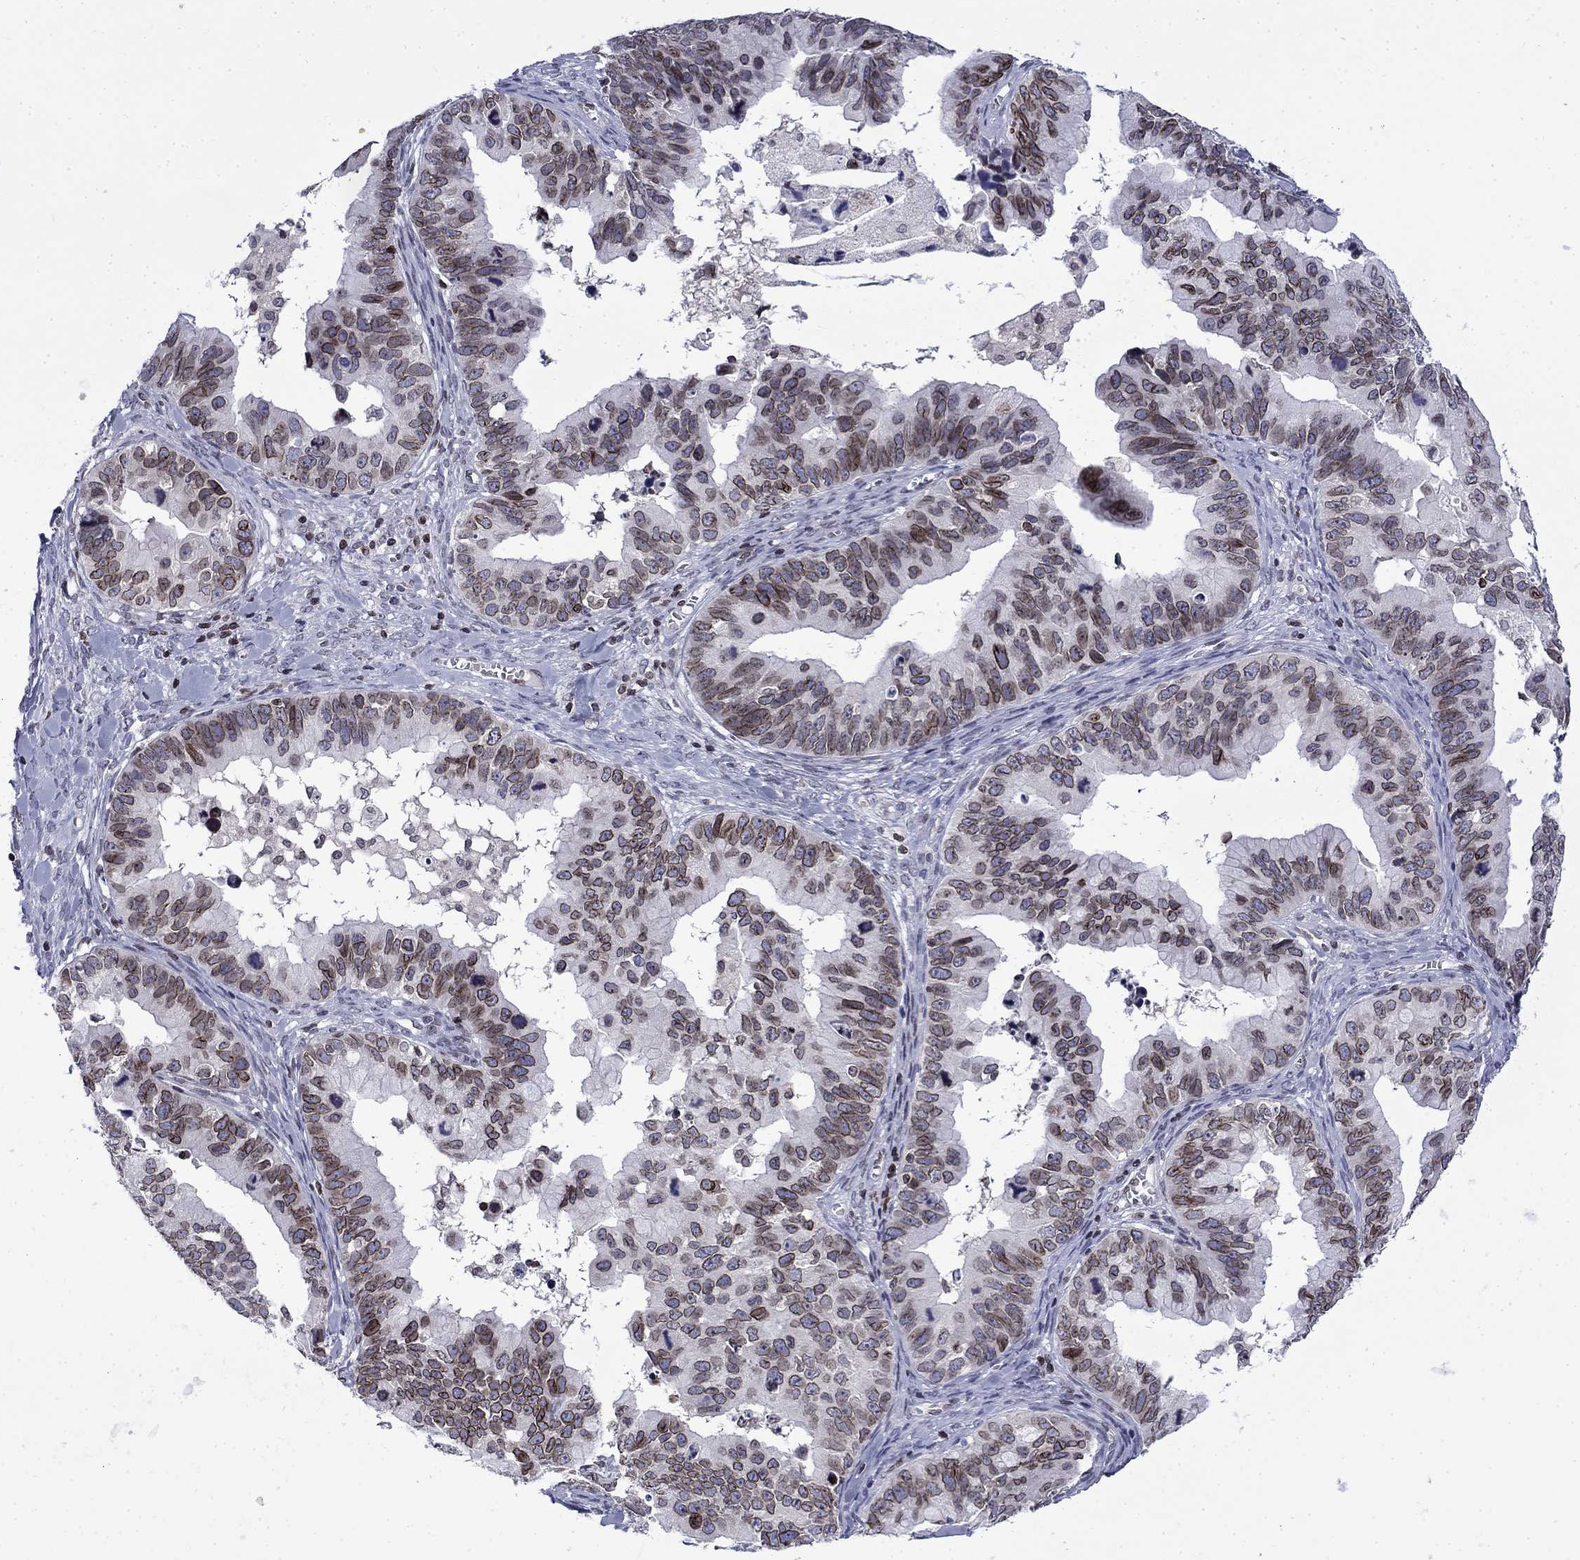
{"staining": {"intensity": "moderate", "quantity": ">75%", "location": "cytoplasmic/membranous,nuclear"}, "tissue": "ovarian cancer", "cell_type": "Tumor cells", "image_type": "cancer", "snomed": [{"axis": "morphology", "description": "Cystadenocarcinoma, mucinous, NOS"}, {"axis": "topography", "description": "Ovary"}], "caption": "An image of human mucinous cystadenocarcinoma (ovarian) stained for a protein exhibits moderate cytoplasmic/membranous and nuclear brown staining in tumor cells. Using DAB (brown) and hematoxylin (blue) stains, captured at high magnification using brightfield microscopy.", "gene": "SLA", "patient": {"sex": "female", "age": 76}}